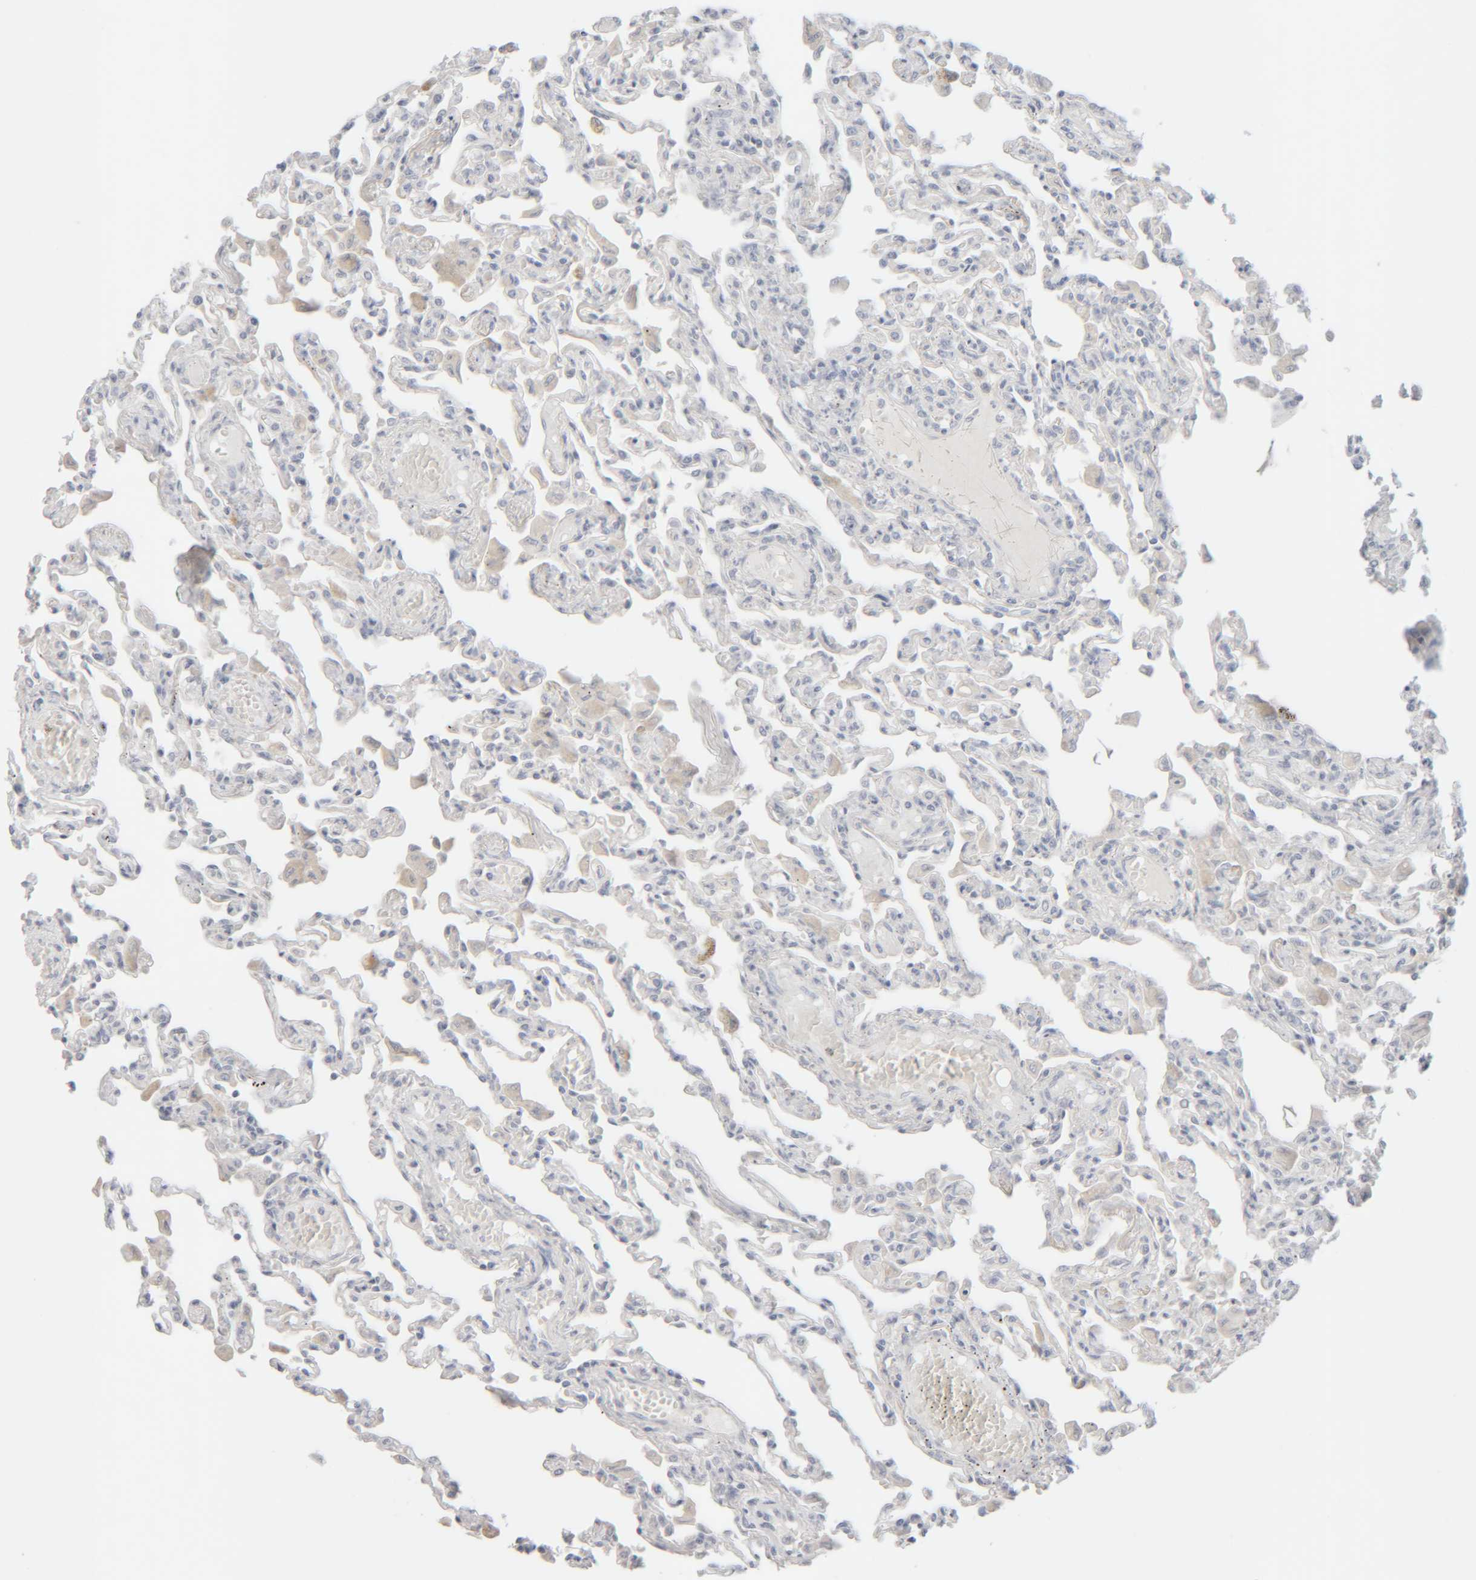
{"staining": {"intensity": "negative", "quantity": "none", "location": "none"}, "tissue": "lung", "cell_type": "Alveolar cells", "image_type": "normal", "snomed": [{"axis": "morphology", "description": "Normal tissue, NOS"}, {"axis": "topography", "description": "Bronchus"}, {"axis": "topography", "description": "Lung"}], "caption": "Photomicrograph shows no protein positivity in alveolar cells of benign lung. Brightfield microscopy of IHC stained with DAB (3,3'-diaminobenzidine) (brown) and hematoxylin (blue), captured at high magnification.", "gene": "RIDA", "patient": {"sex": "female", "age": 49}}